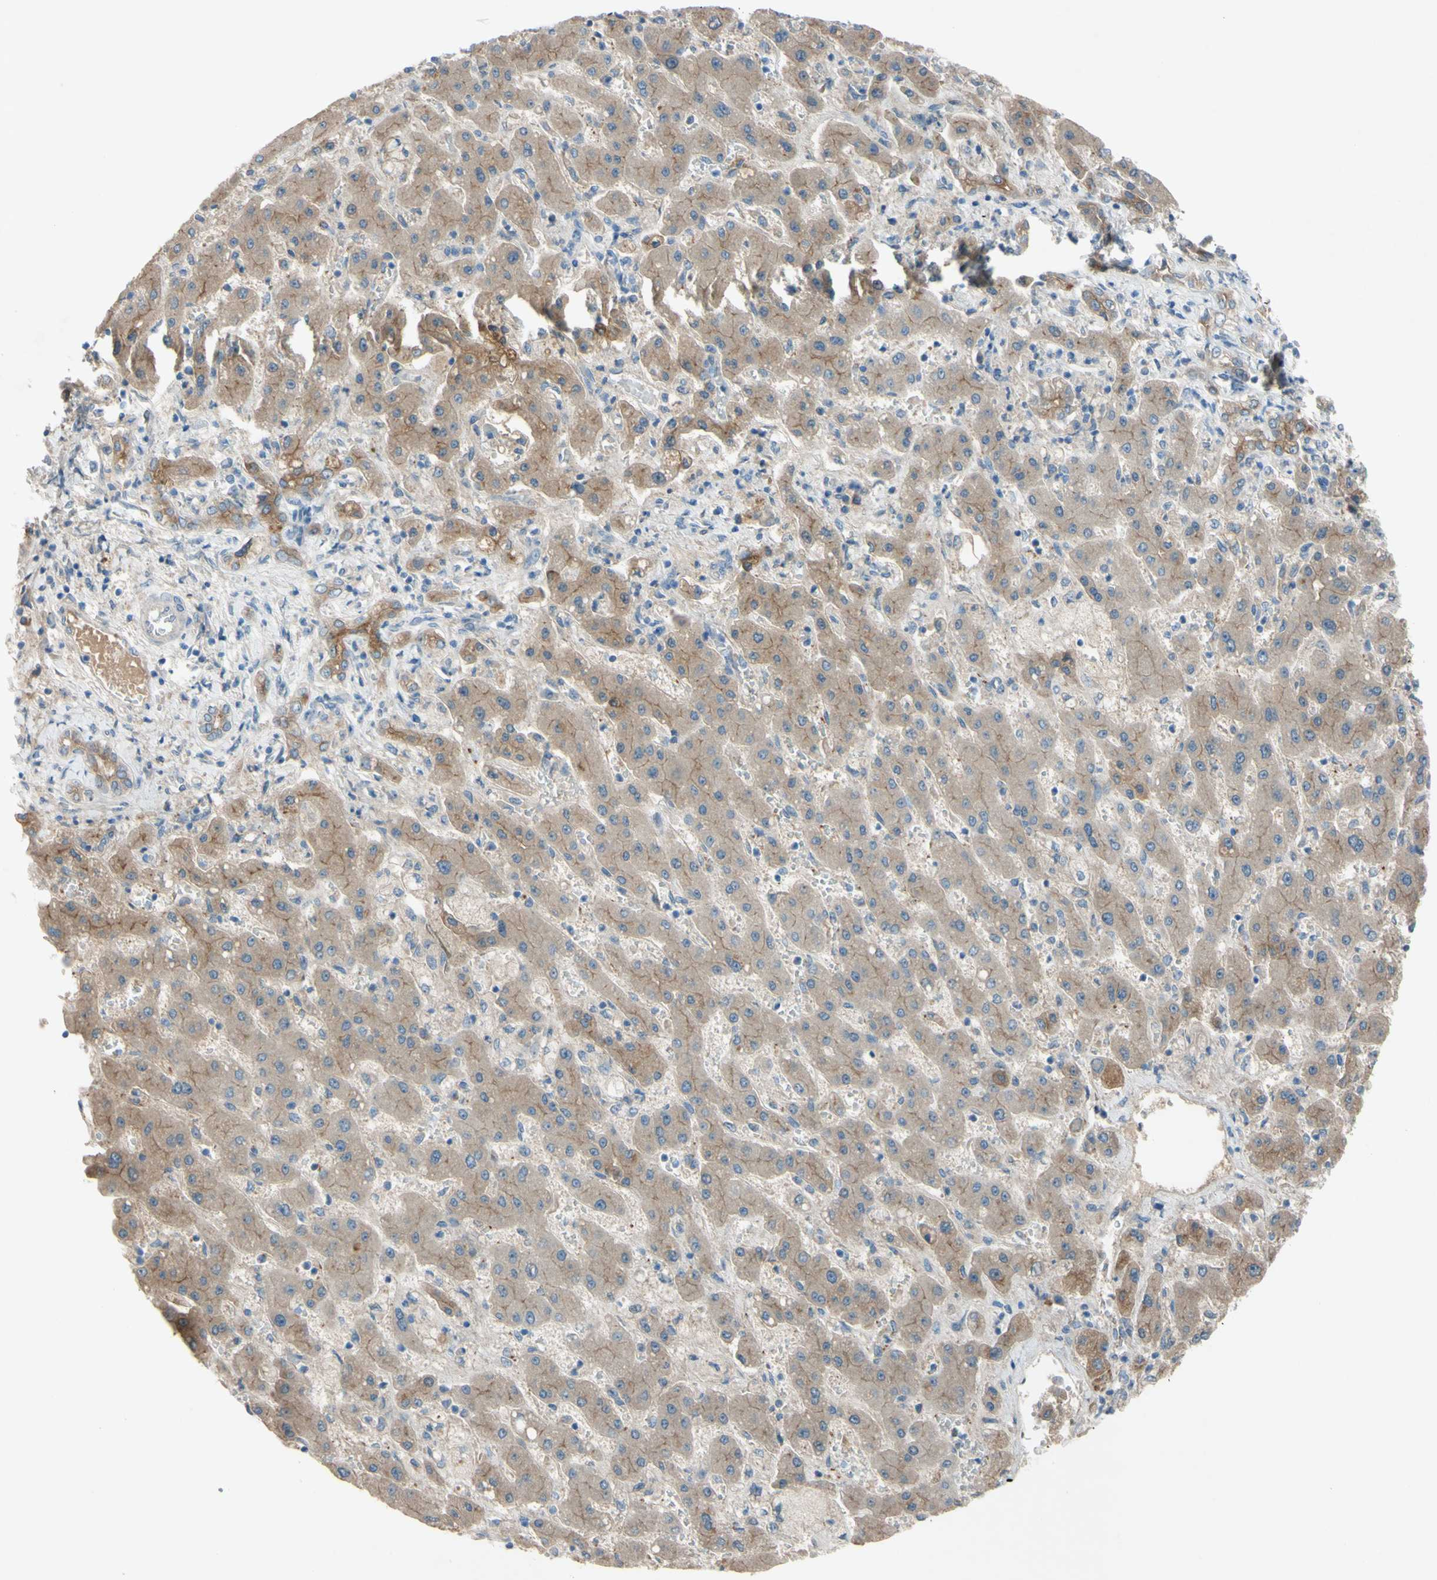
{"staining": {"intensity": "weak", "quantity": "25%-75%", "location": "cytoplasmic/membranous"}, "tissue": "liver cancer", "cell_type": "Tumor cells", "image_type": "cancer", "snomed": [{"axis": "morphology", "description": "Cholangiocarcinoma"}, {"axis": "topography", "description": "Liver"}], "caption": "Protein analysis of liver cholangiocarcinoma tissue displays weak cytoplasmic/membranous positivity in about 25%-75% of tumor cells.", "gene": "ATRN", "patient": {"sex": "male", "age": 50}}